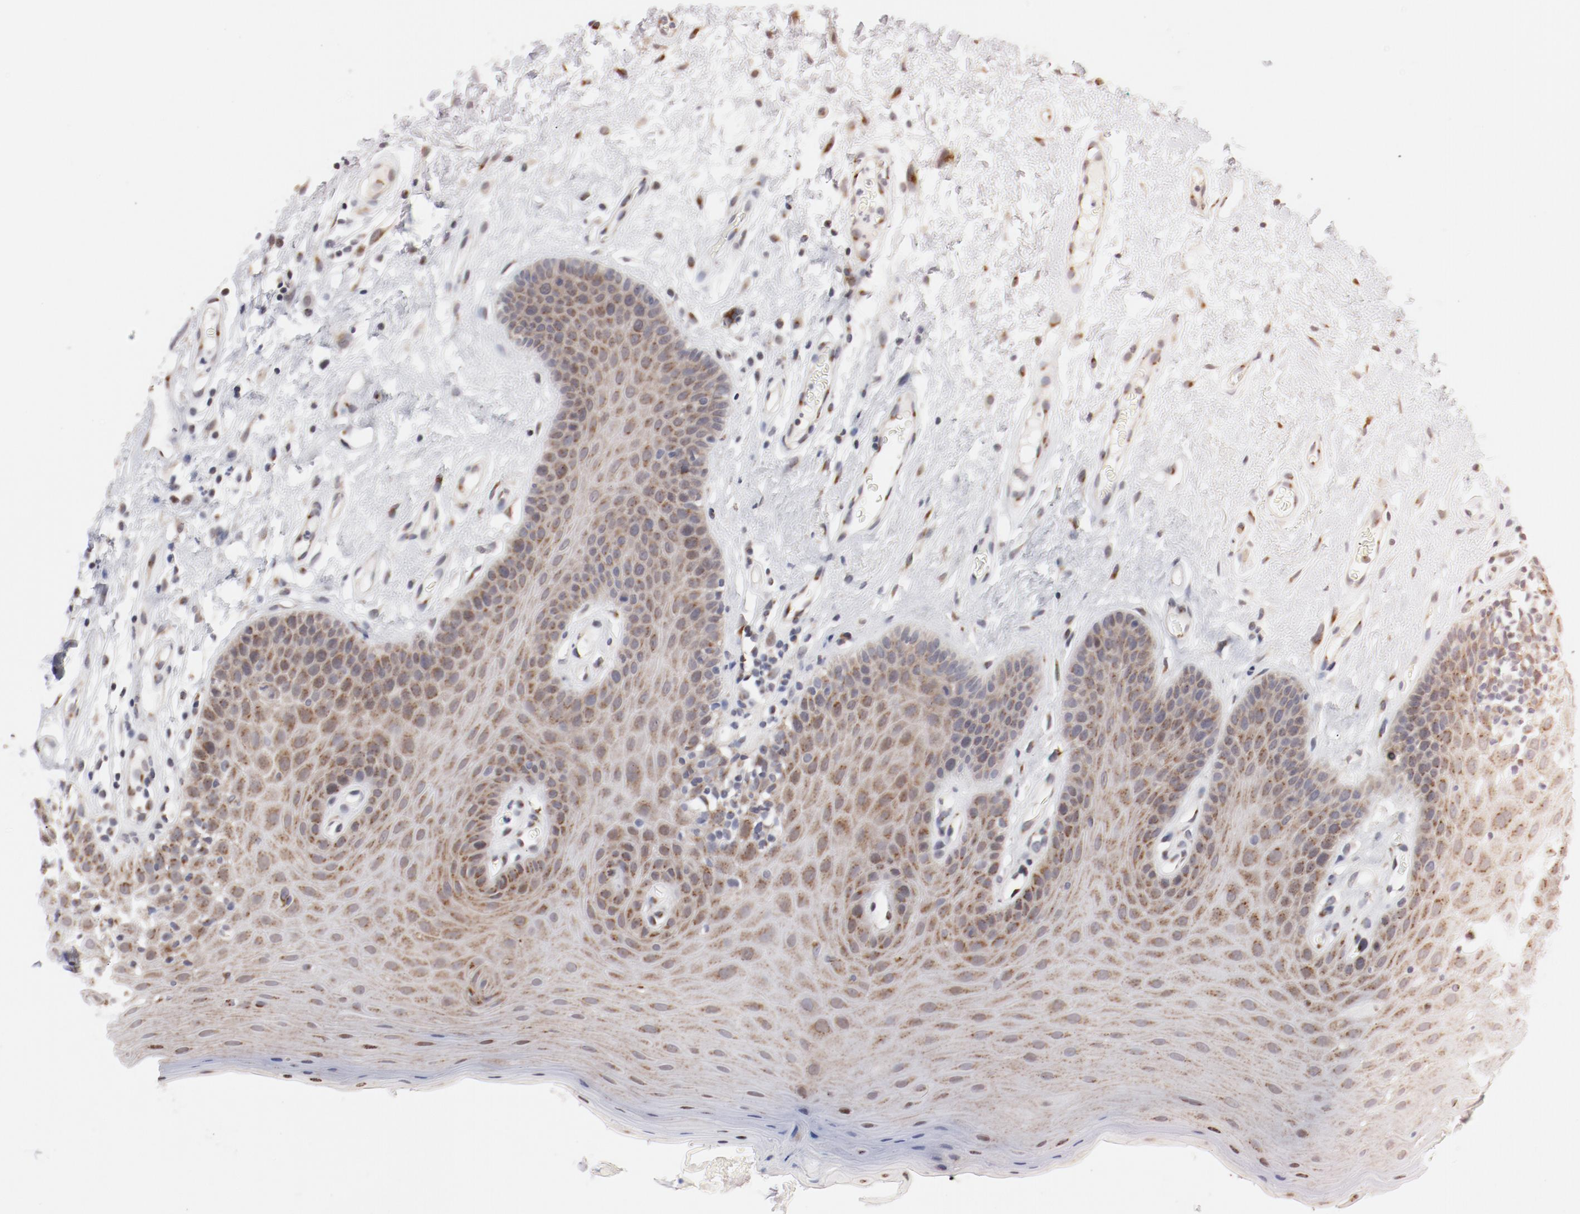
{"staining": {"intensity": "moderate", "quantity": "<25%", "location": "cytoplasmic/membranous"}, "tissue": "oral mucosa", "cell_type": "Squamous epithelial cells", "image_type": "normal", "snomed": [{"axis": "morphology", "description": "Normal tissue, NOS"}, {"axis": "morphology", "description": "Squamous cell carcinoma, NOS"}, {"axis": "topography", "description": "Skeletal muscle"}, {"axis": "topography", "description": "Oral tissue"}, {"axis": "topography", "description": "Head-Neck"}], "caption": "Protein staining by immunohistochemistry exhibits moderate cytoplasmic/membranous staining in about <25% of squamous epithelial cells in normal oral mucosa.", "gene": "RPL12", "patient": {"sex": "male", "age": 71}}